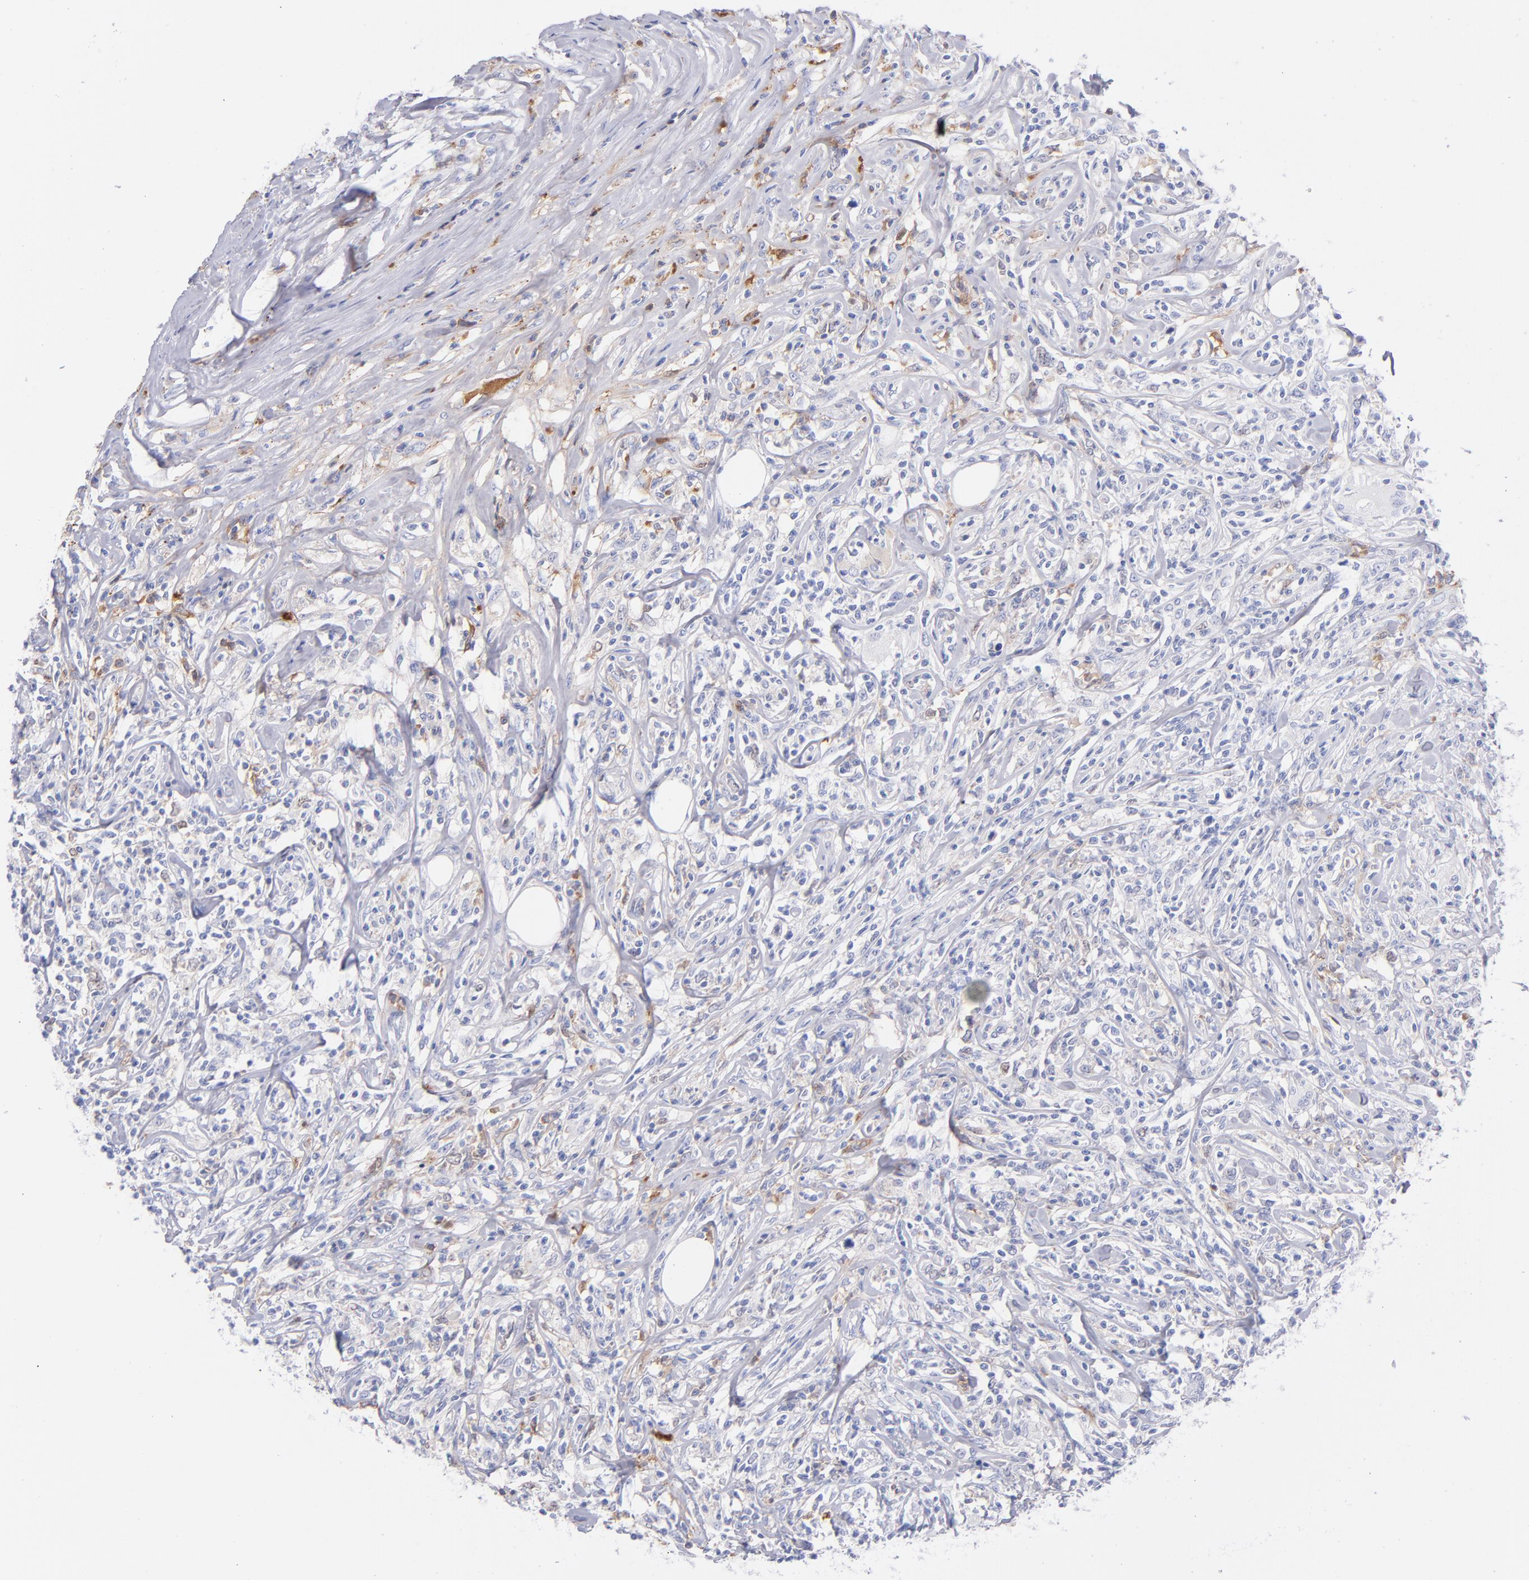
{"staining": {"intensity": "weak", "quantity": "<25%", "location": "cytoplasmic/membranous"}, "tissue": "lymphoma", "cell_type": "Tumor cells", "image_type": "cancer", "snomed": [{"axis": "morphology", "description": "Malignant lymphoma, non-Hodgkin's type, High grade"}, {"axis": "topography", "description": "Lymph node"}], "caption": "Immunohistochemical staining of lymphoma shows no significant staining in tumor cells.", "gene": "HP", "patient": {"sex": "female", "age": 84}}